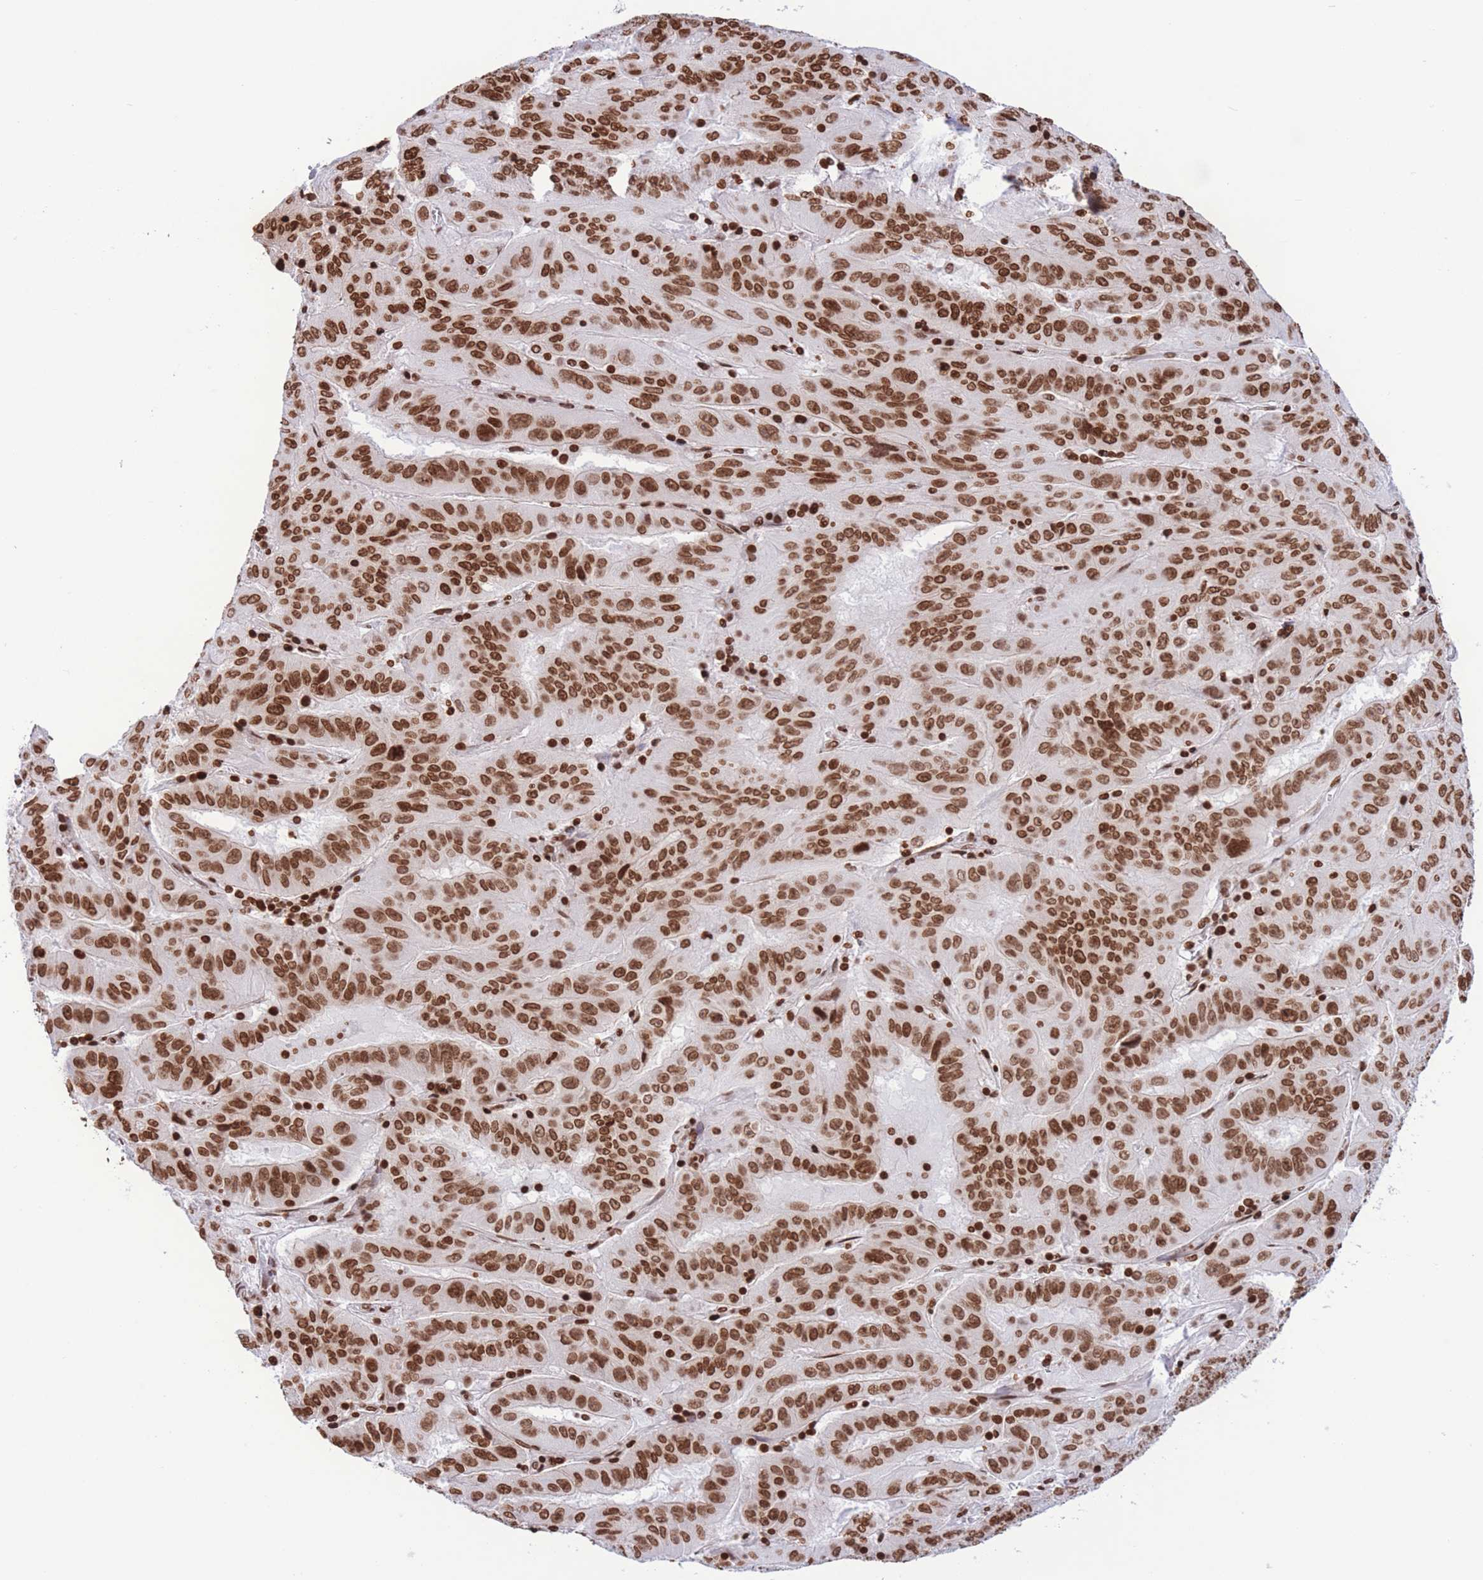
{"staining": {"intensity": "strong", "quantity": ">75%", "location": "nuclear"}, "tissue": "pancreatic cancer", "cell_type": "Tumor cells", "image_type": "cancer", "snomed": [{"axis": "morphology", "description": "Adenocarcinoma, NOS"}, {"axis": "topography", "description": "Pancreas"}], "caption": "Strong nuclear protein expression is appreciated in about >75% of tumor cells in adenocarcinoma (pancreatic).", "gene": "H2BC11", "patient": {"sex": "male", "age": 63}}